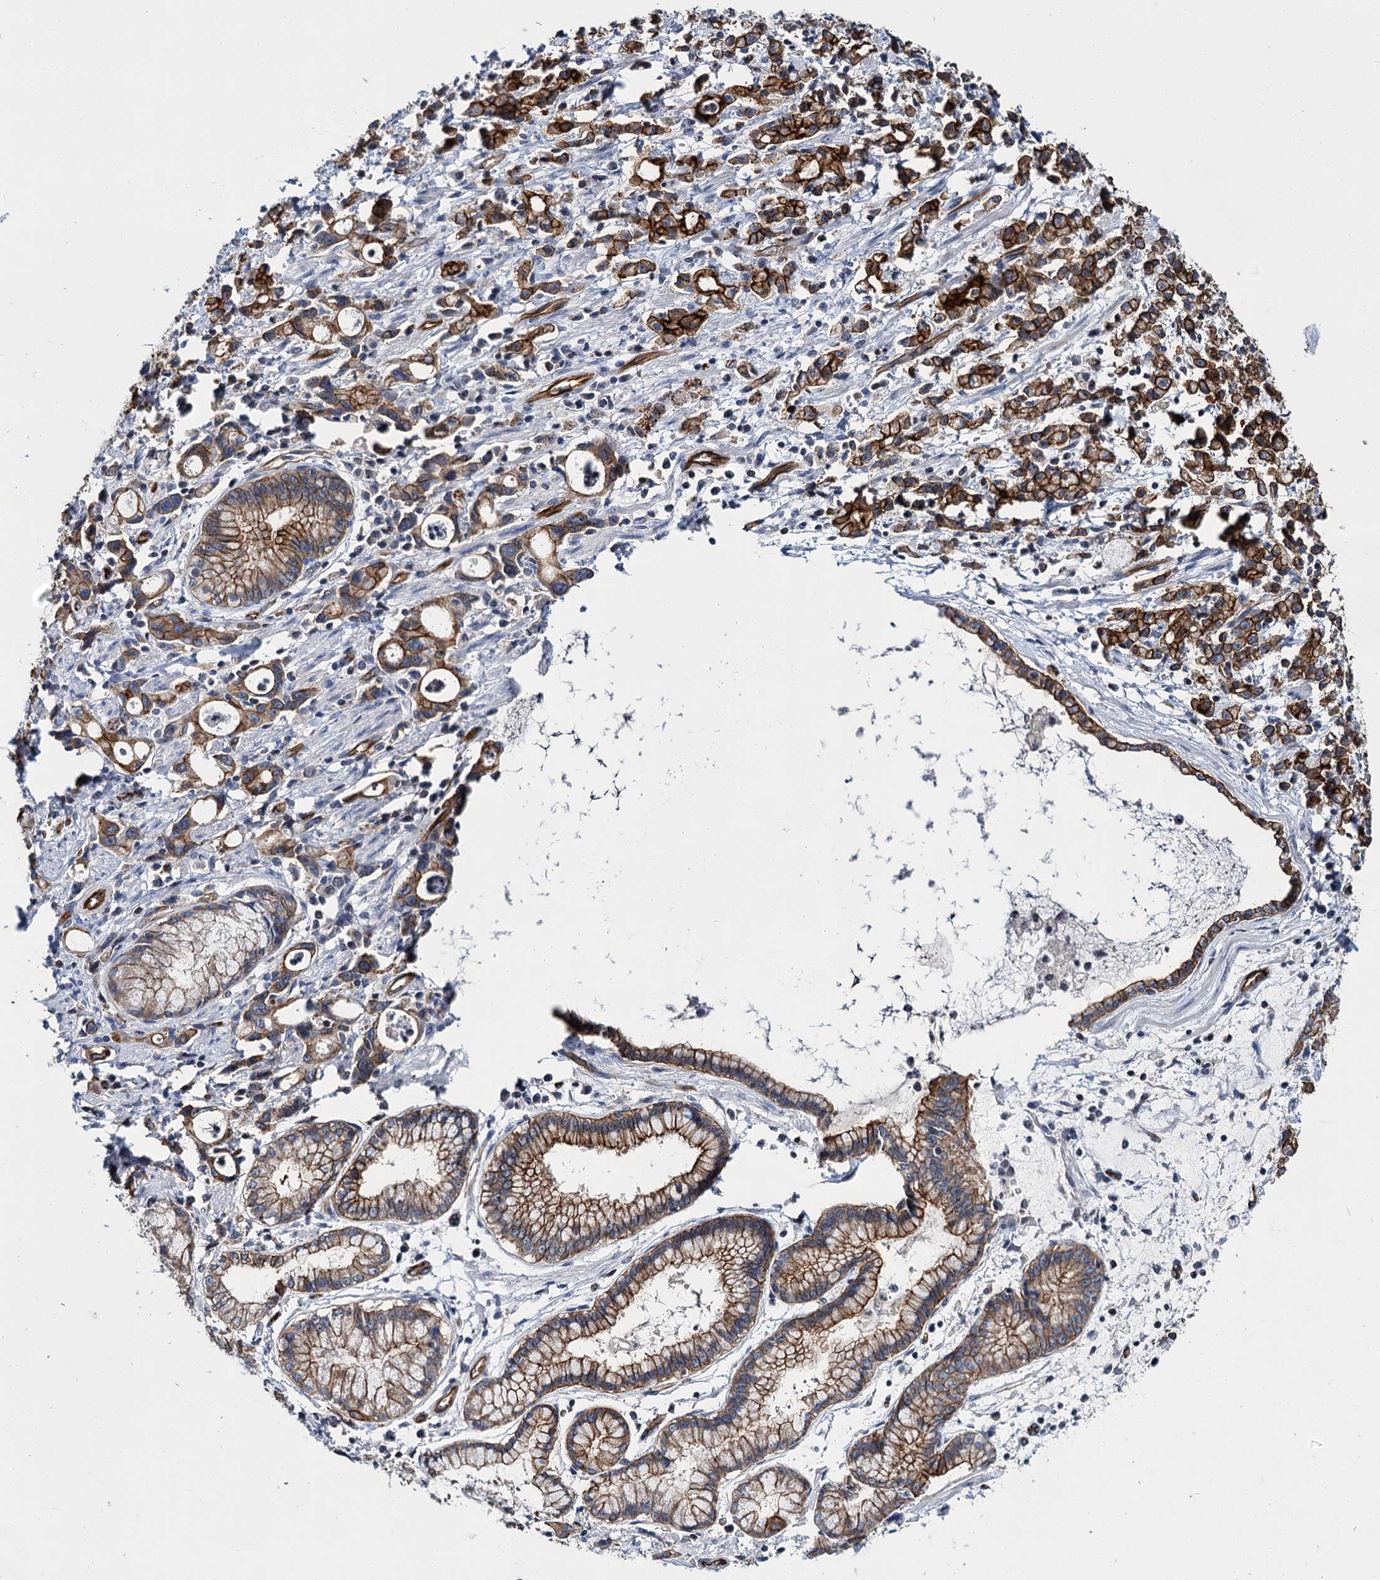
{"staining": {"intensity": "strong", "quantity": ">75%", "location": "cytoplasmic/membranous"}, "tissue": "stomach cancer", "cell_type": "Tumor cells", "image_type": "cancer", "snomed": [{"axis": "morphology", "description": "Adenocarcinoma, NOS"}, {"axis": "topography", "description": "Stomach, lower"}], "caption": "The histopathology image displays staining of stomach cancer (adenocarcinoma), revealing strong cytoplasmic/membranous protein positivity (brown color) within tumor cells.", "gene": "ABLIM1", "patient": {"sex": "female", "age": 43}}